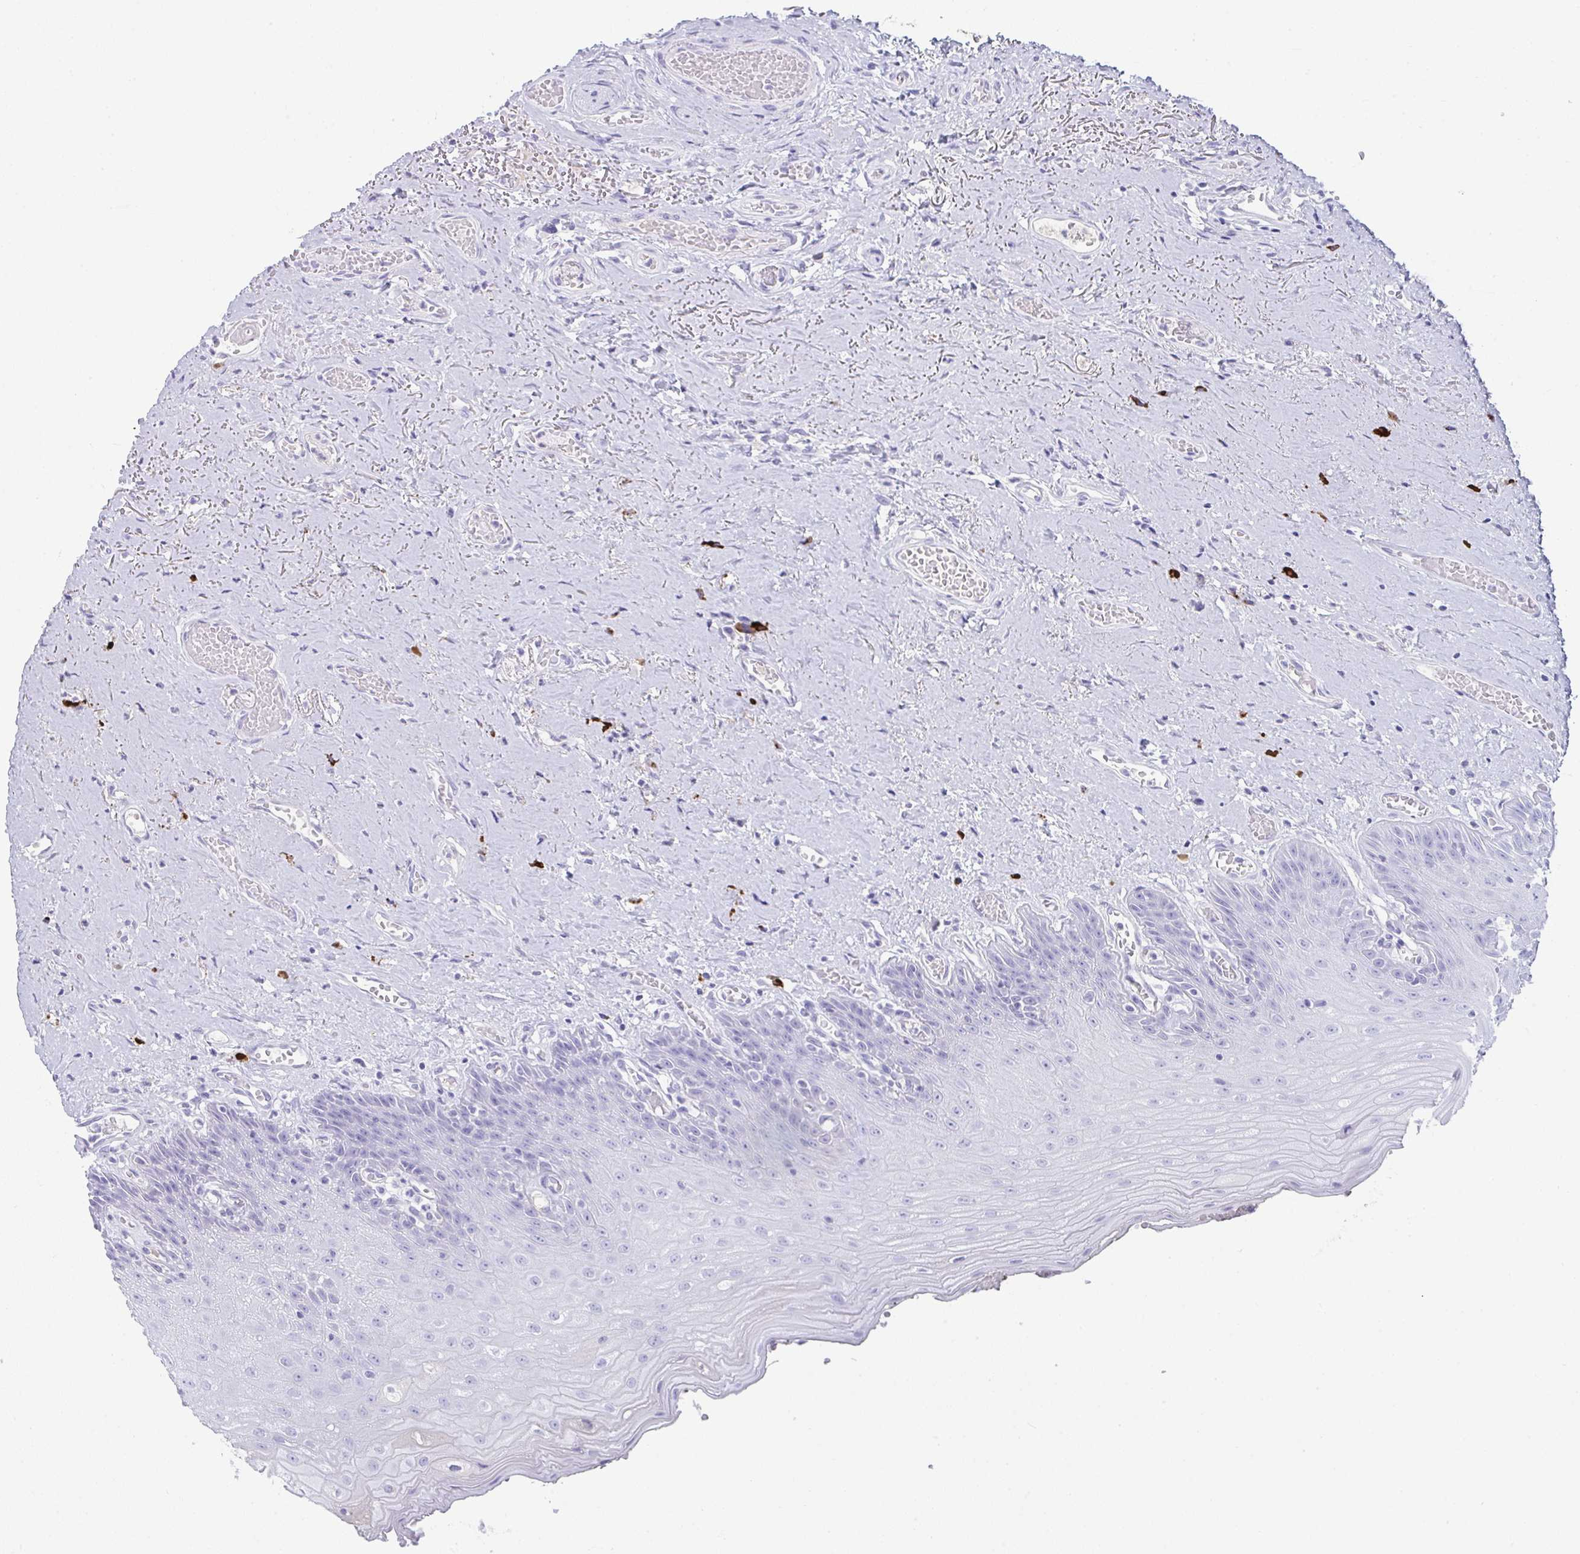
{"staining": {"intensity": "negative", "quantity": "none", "location": "none"}, "tissue": "oral mucosa", "cell_type": "Squamous epithelial cells", "image_type": "normal", "snomed": [{"axis": "morphology", "description": "Normal tissue, NOS"}, {"axis": "morphology", "description": "Squamous cell carcinoma, NOS"}, {"axis": "topography", "description": "Oral tissue"}, {"axis": "topography", "description": "Peripheral nerve tissue"}, {"axis": "topography", "description": "Head-Neck"}], "caption": "DAB immunohistochemical staining of normal oral mucosa demonstrates no significant positivity in squamous epithelial cells. (DAB immunohistochemistry (IHC) visualized using brightfield microscopy, high magnification).", "gene": "JCHAIN", "patient": {"sex": "female", "age": 59}}